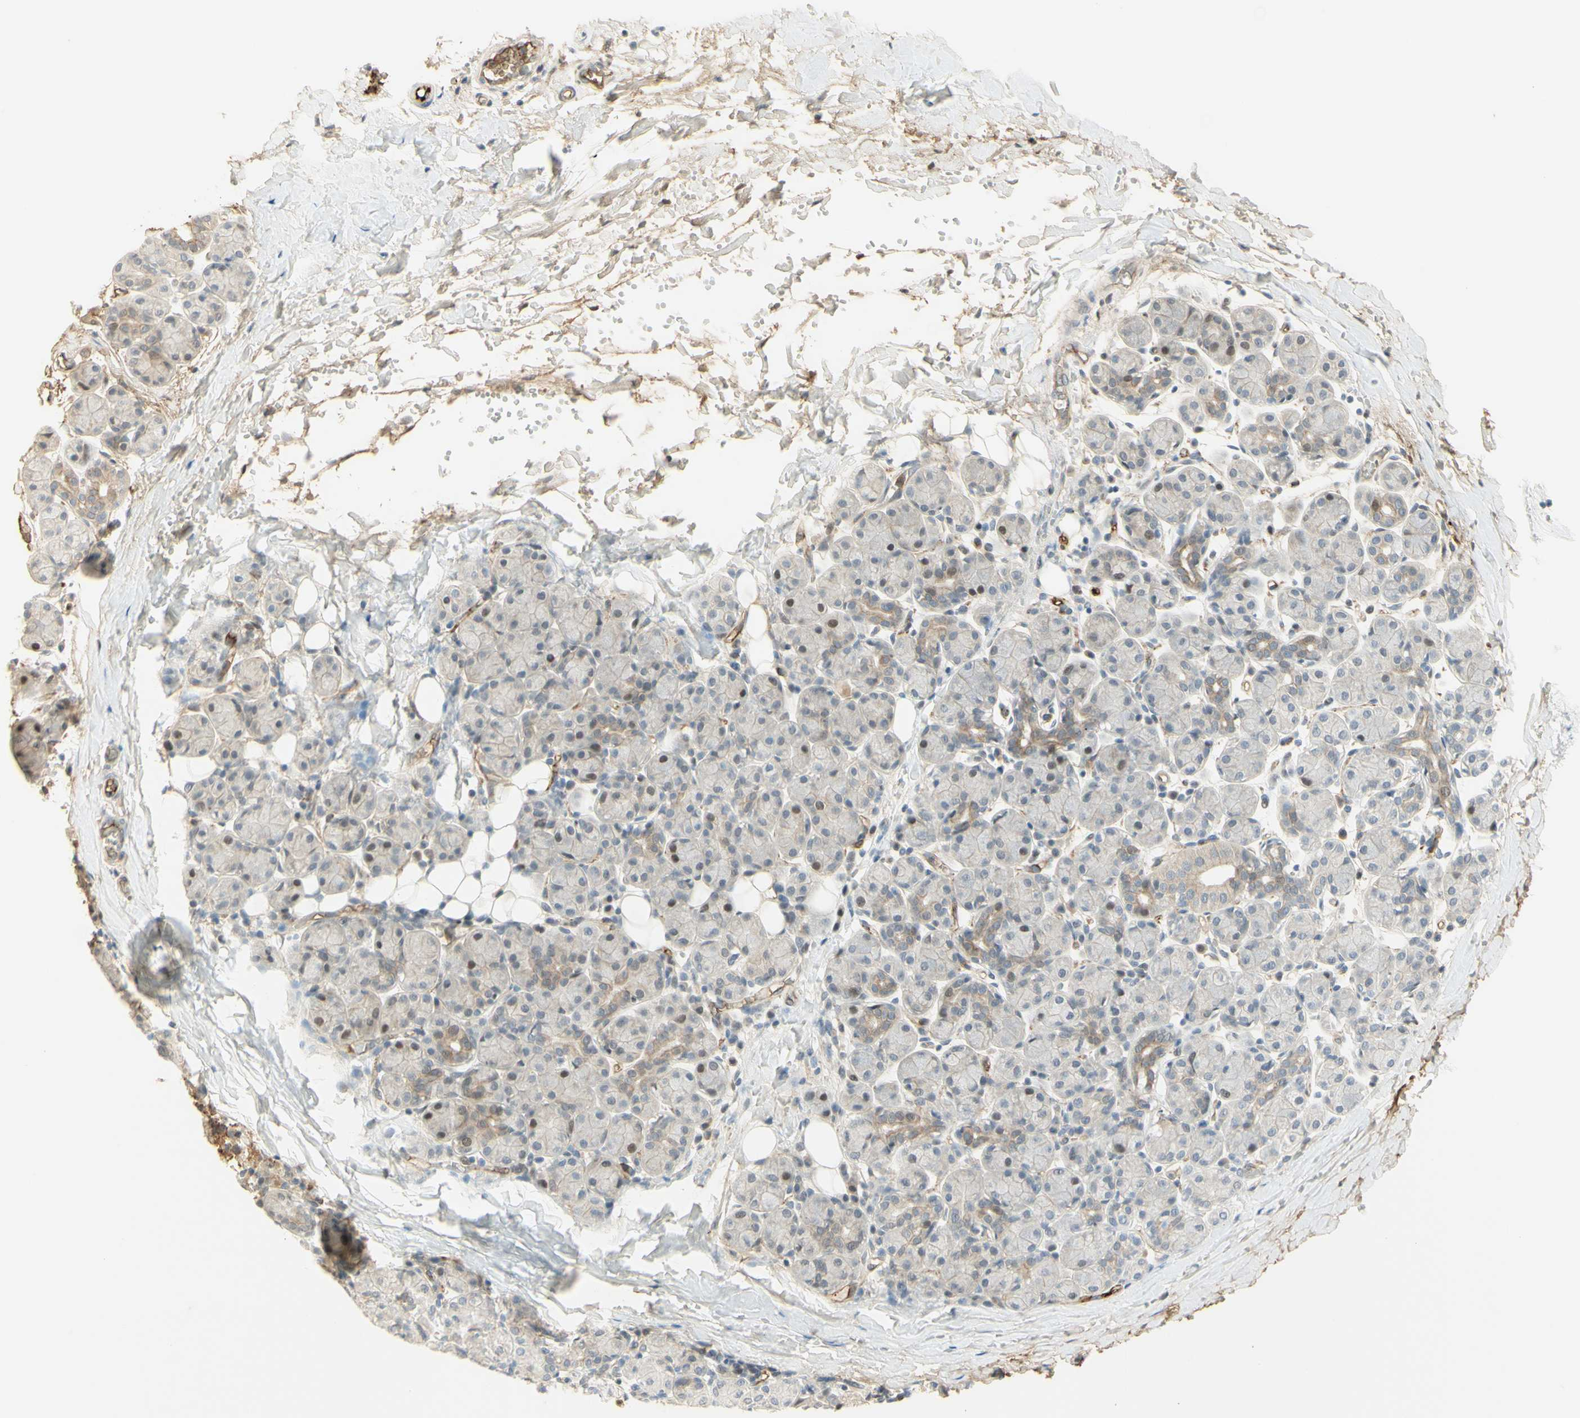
{"staining": {"intensity": "weak", "quantity": "<25%", "location": "cytoplasmic/membranous,nuclear"}, "tissue": "salivary gland", "cell_type": "Glandular cells", "image_type": "normal", "snomed": [{"axis": "morphology", "description": "Normal tissue, NOS"}, {"axis": "morphology", "description": "Inflammation, NOS"}, {"axis": "topography", "description": "Lymph node"}, {"axis": "topography", "description": "Salivary gland"}], "caption": "Immunohistochemistry (IHC) micrograph of benign human salivary gland stained for a protein (brown), which shows no staining in glandular cells. Brightfield microscopy of immunohistochemistry stained with DAB (brown) and hematoxylin (blue), captured at high magnification.", "gene": "ANGPT2", "patient": {"sex": "male", "age": 3}}